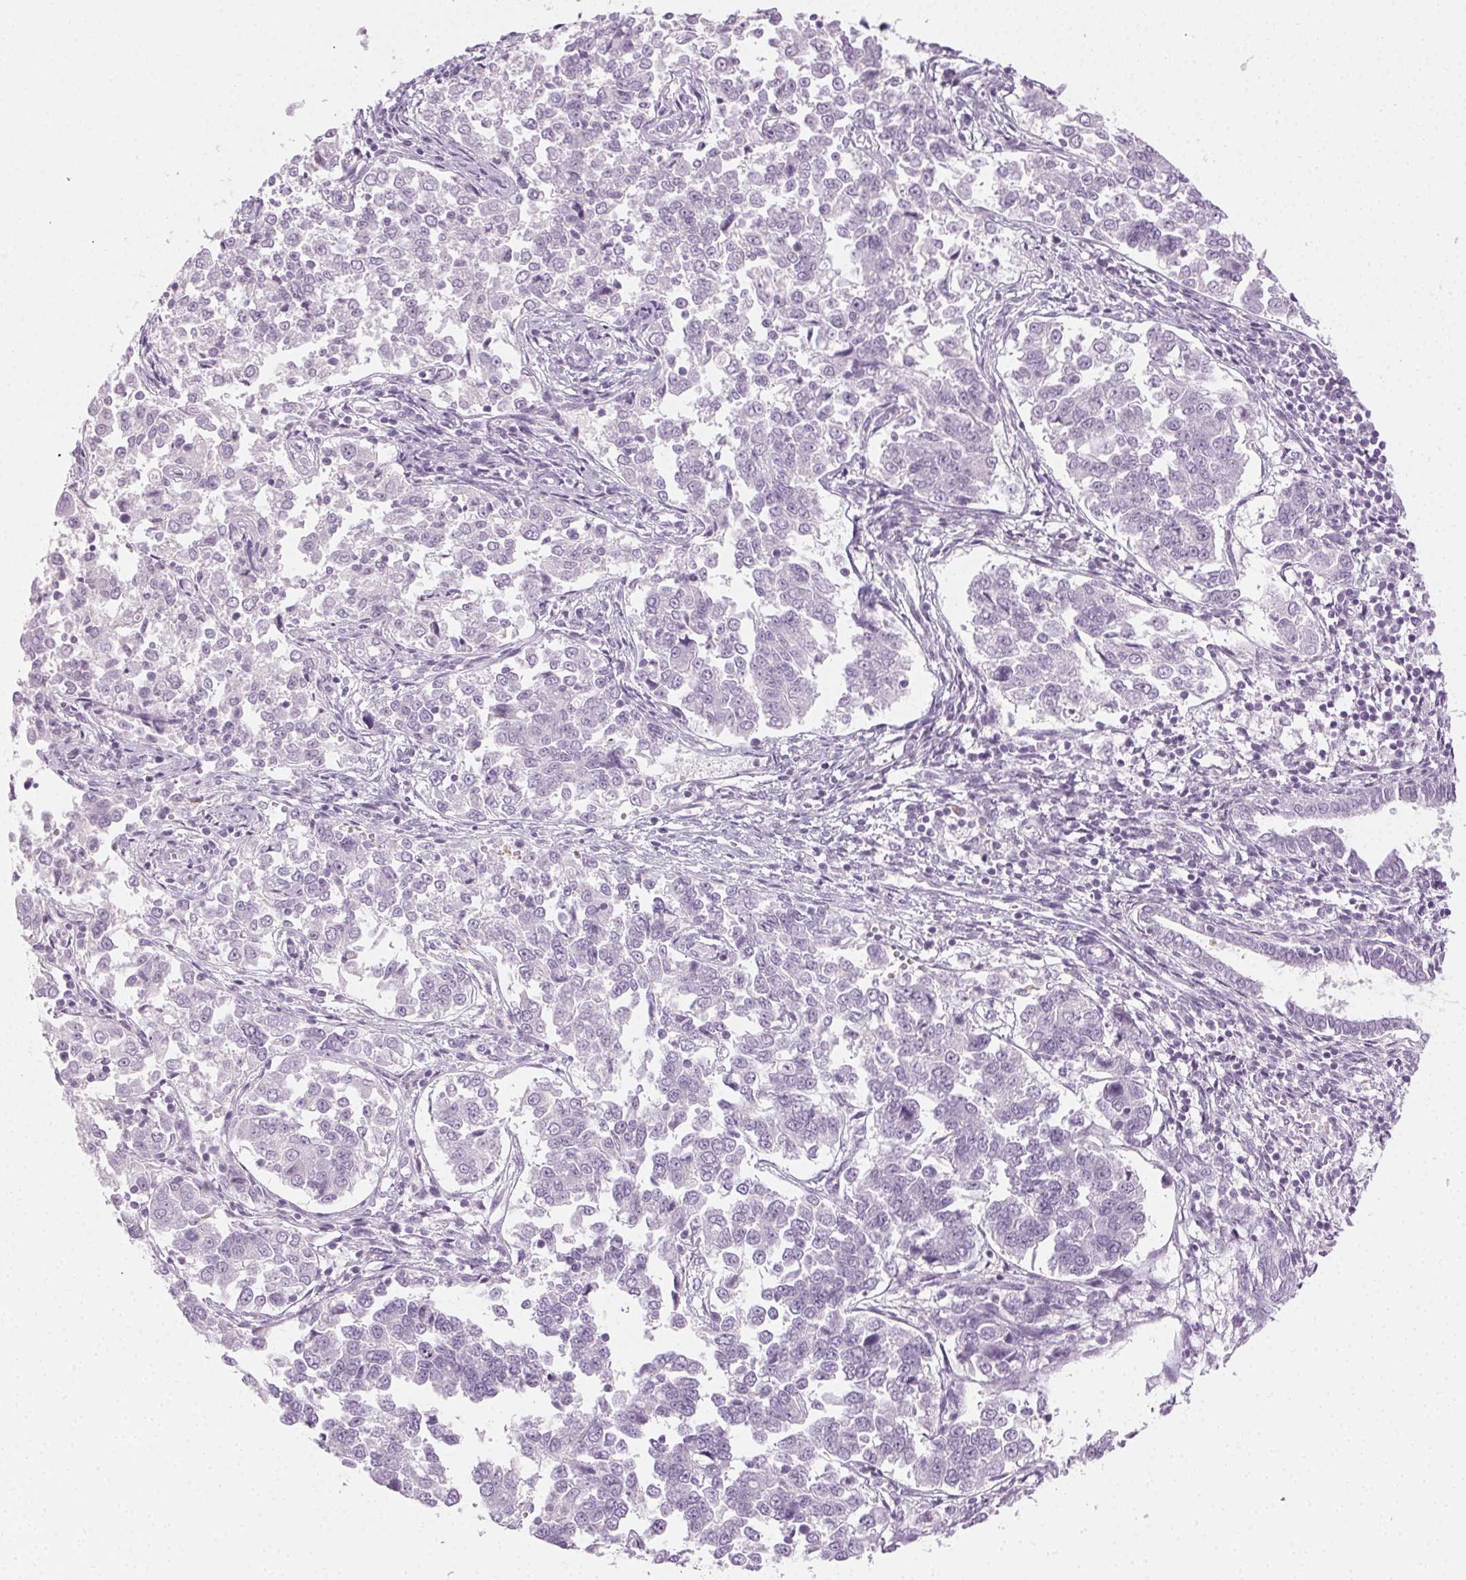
{"staining": {"intensity": "negative", "quantity": "none", "location": "none"}, "tissue": "endometrial cancer", "cell_type": "Tumor cells", "image_type": "cancer", "snomed": [{"axis": "morphology", "description": "Adenocarcinoma, NOS"}, {"axis": "topography", "description": "Endometrium"}], "caption": "Micrograph shows no significant protein positivity in tumor cells of endometrial adenocarcinoma.", "gene": "MPO", "patient": {"sex": "female", "age": 43}}